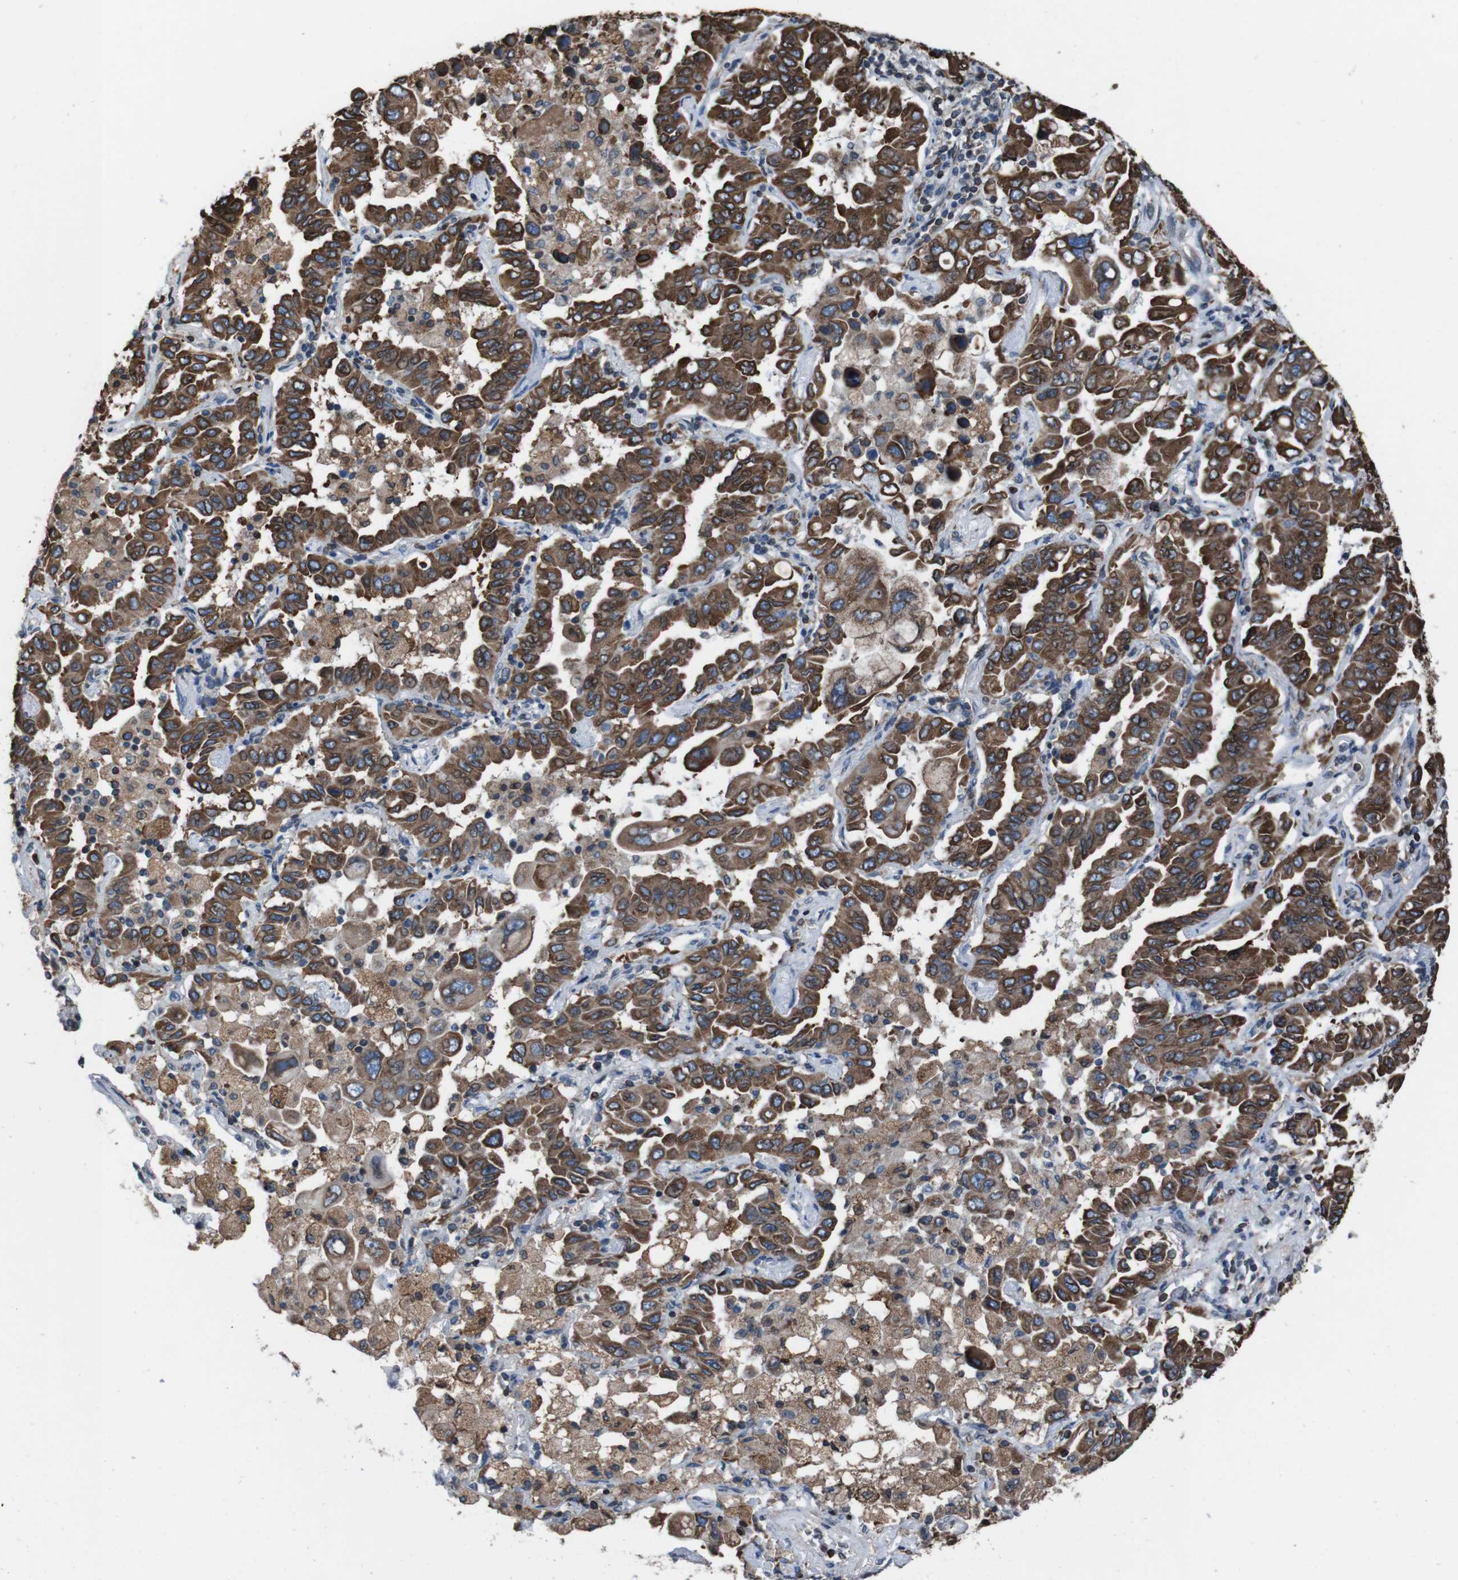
{"staining": {"intensity": "strong", "quantity": ">75%", "location": "cytoplasmic/membranous"}, "tissue": "lung cancer", "cell_type": "Tumor cells", "image_type": "cancer", "snomed": [{"axis": "morphology", "description": "Adenocarcinoma, NOS"}, {"axis": "topography", "description": "Lung"}], "caption": "Lung adenocarcinoma stained with DAB immunohistochemistry (IHC) exhibits high levels of strong cytoplasmic/membranous staining in about >75% of tumor cells. (brown staining indicates protein expression, while blue staining denotes nuclei).", "gene": "APMAP", "patient": {"sex": "male", "age": 64}}